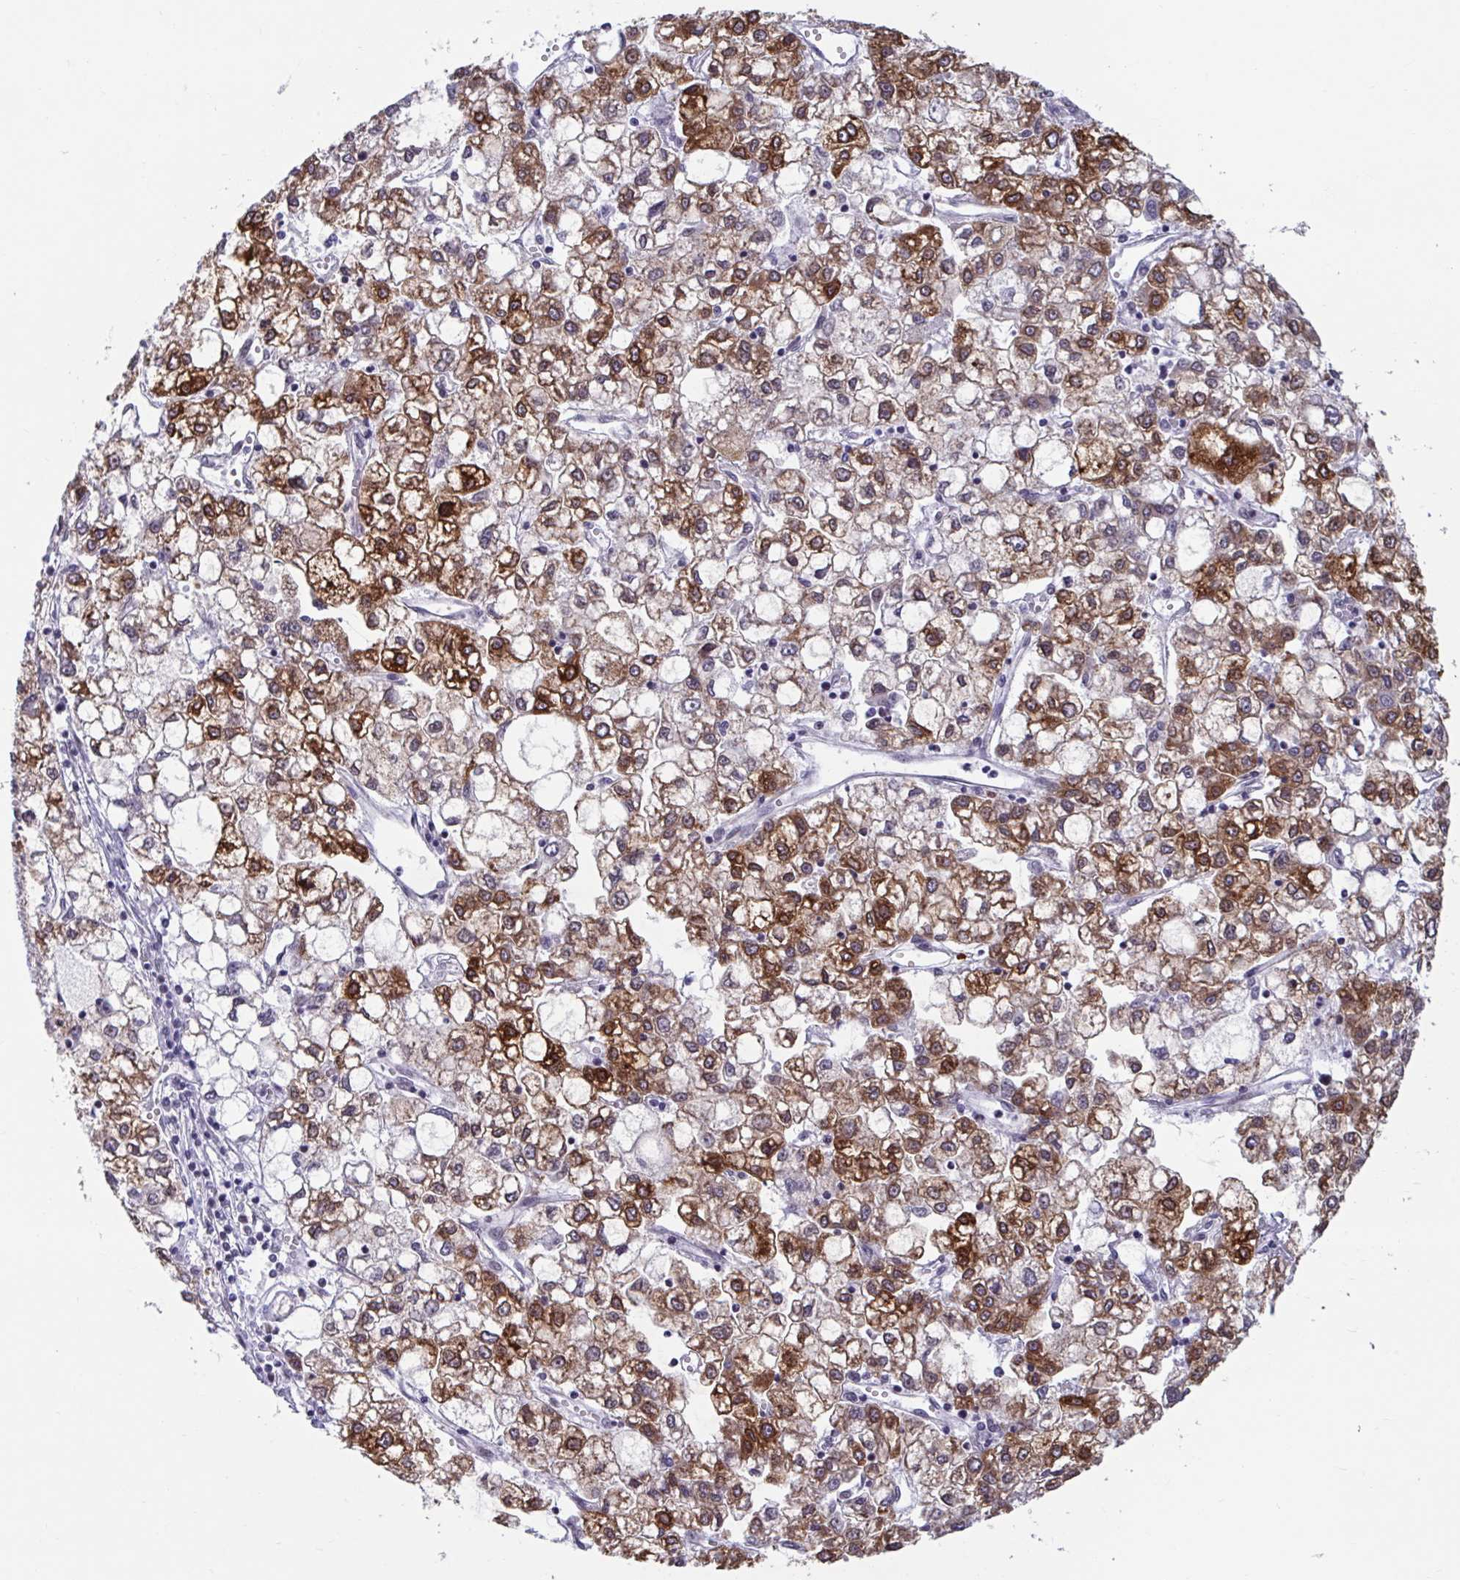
{"staining": {"intensity": "strong", "quantity": ">75%", "location": "cytoplasmic/membranous"}, "tissue": "liver cancer", "cell_type": "Tumor cells", "image_type": "cancer", "snomed": [{"axis": "morphology", "description": "Carcinoma, Hepatocellular, NOS"}, {"axis": "topography", "description": "Liver"}], "caption": "The photomicrograph demonstrates immunohistochemical staining of liver cancer (hepatocellular carcinoma). There is strong cytoplasmic/membranous positivity is present in about >75% of tumor cells. (Brightfield microscopy of DAB IHC at high magnification).", "gene": "HSD17B6", "patient": {"sex": "male", "age": 40}}